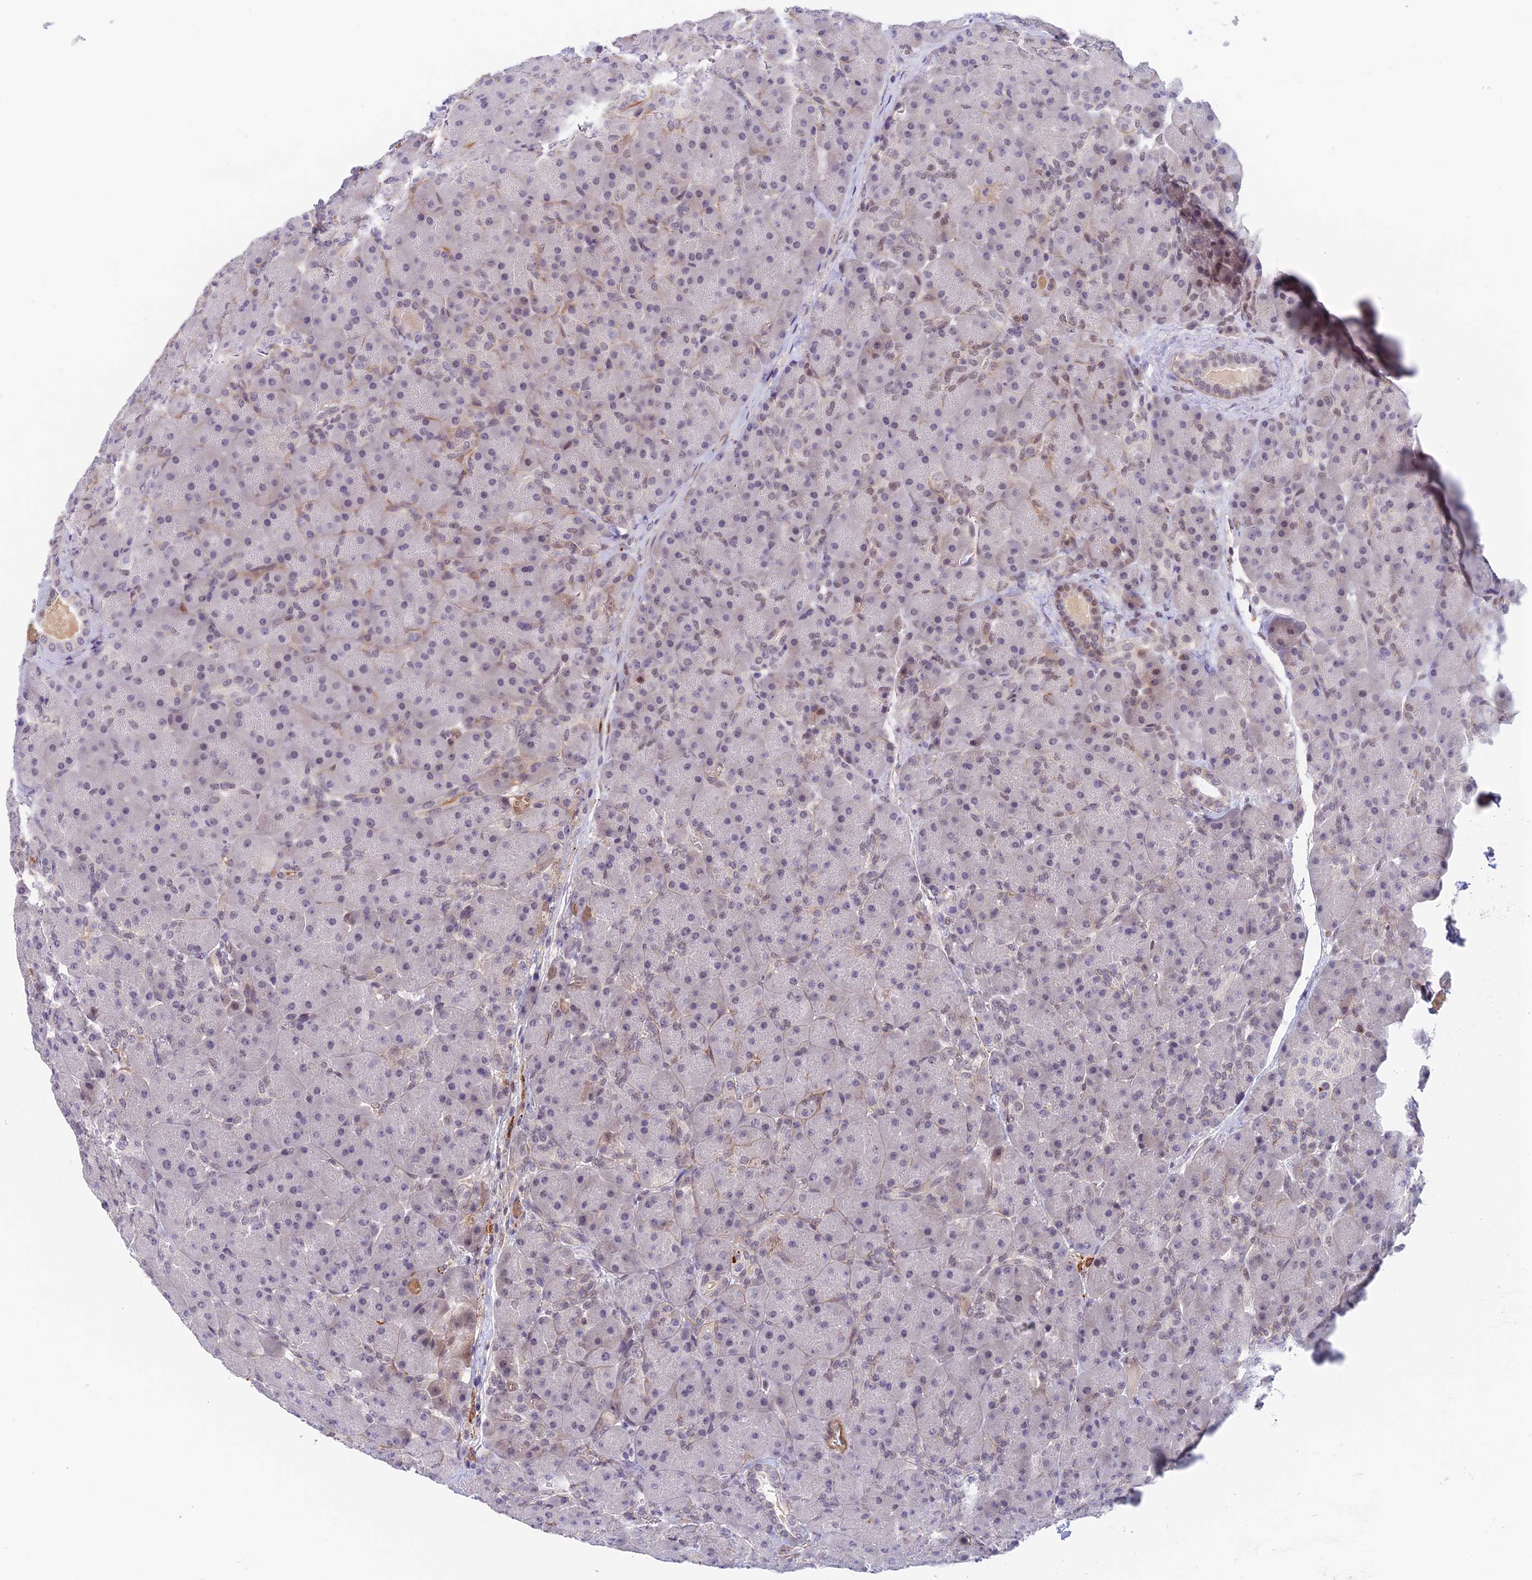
{"staining": {"intensity": "negative", "quantity": "none", "location": "none"}, "tissue": "pancreas", "cell_type": "Exocrine glandular cells", "image_type": "normal", "snomed": [{"axis": "morphology", "description": "Normal tissue, NOS"}, {"axis": "topography", "description": "Pancreas"}], "caption": "Protein analysis of benign pancreas demonstrates no significant positivity in exocrine glandular cells.", "gene": "NSMCE1", "patient": {"sex": "male", "age": 66}}